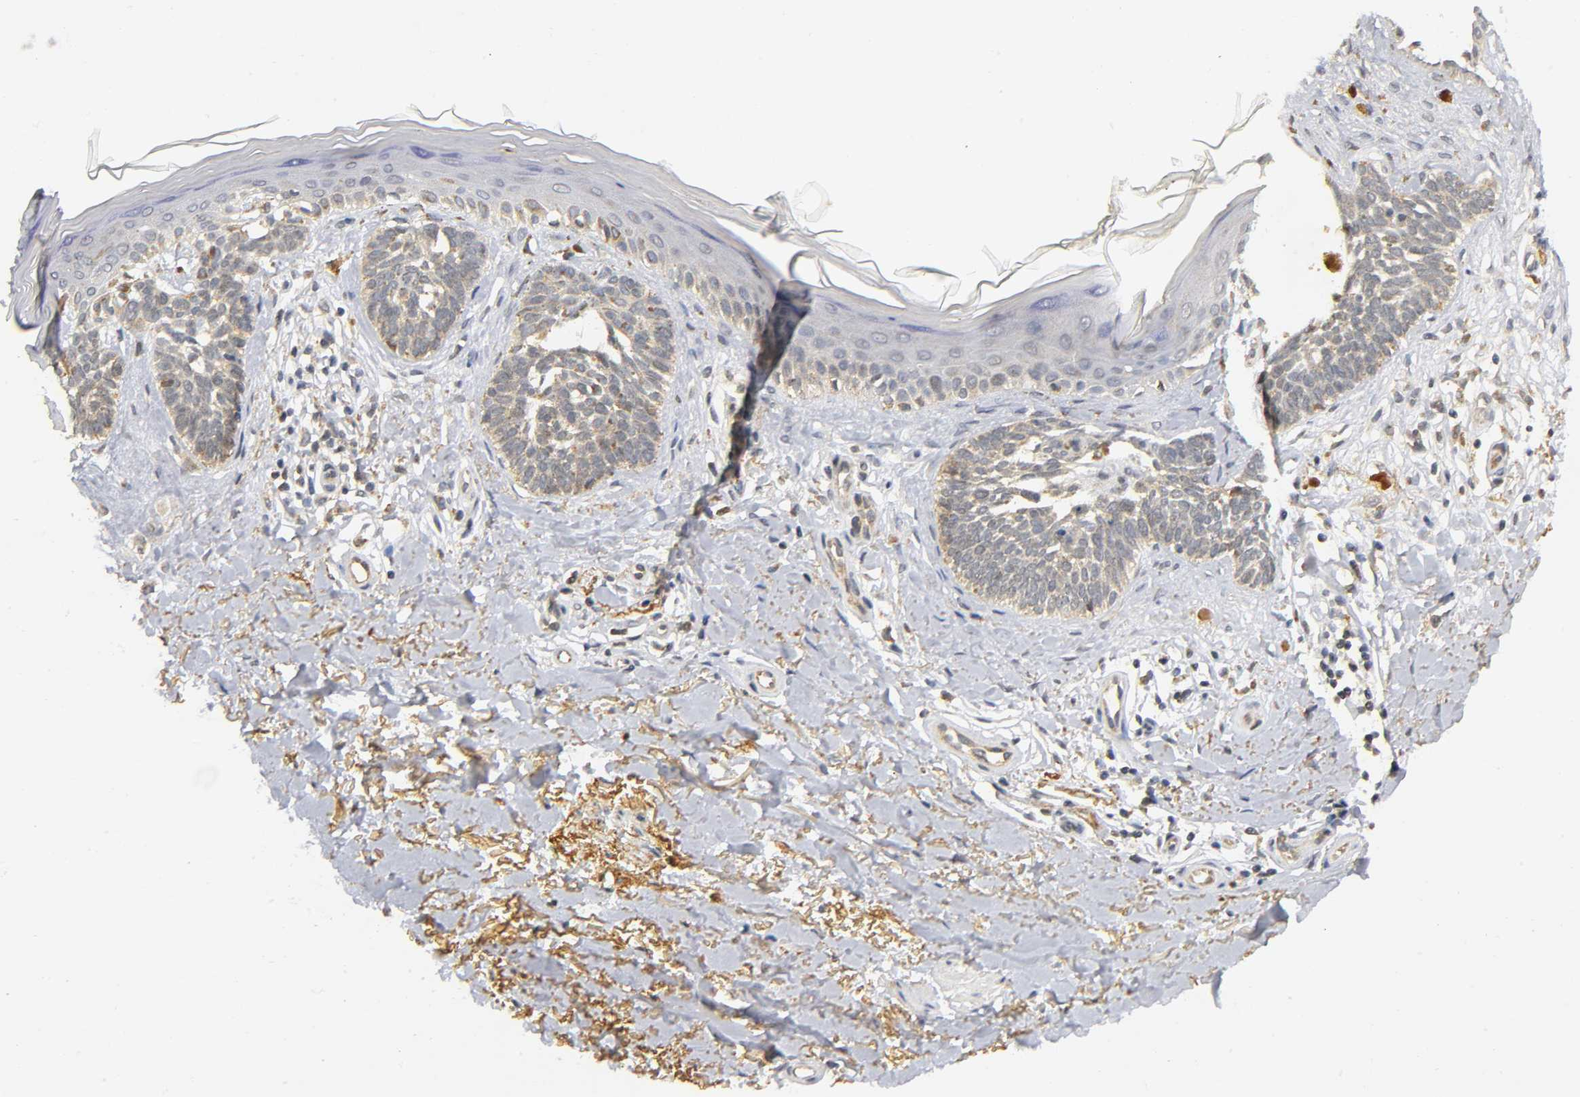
{"staining": {"intensity": "weak", "quantity": ">75%", "location": "cytoplasmic/membranous"}, "tissue": "skin cancer", "cell_type": "Tumor cells", "image_type": "cancer", "snomed": [{"axis": "morphology", "description": "Normal tissue, NOS"}, {"axis": "morphology", "description": "Basal cell carcinoma"}, {"axis": "topography", "description": "Skin"}], "caption": "Immunohistochemical staining of skin cancer demonstrates low levels of weak cytoplasmic/membranous expression in approximately >75% of tumor cells.", "gene": "NRP1", "patient": {"sex": "female", "age": 58}}